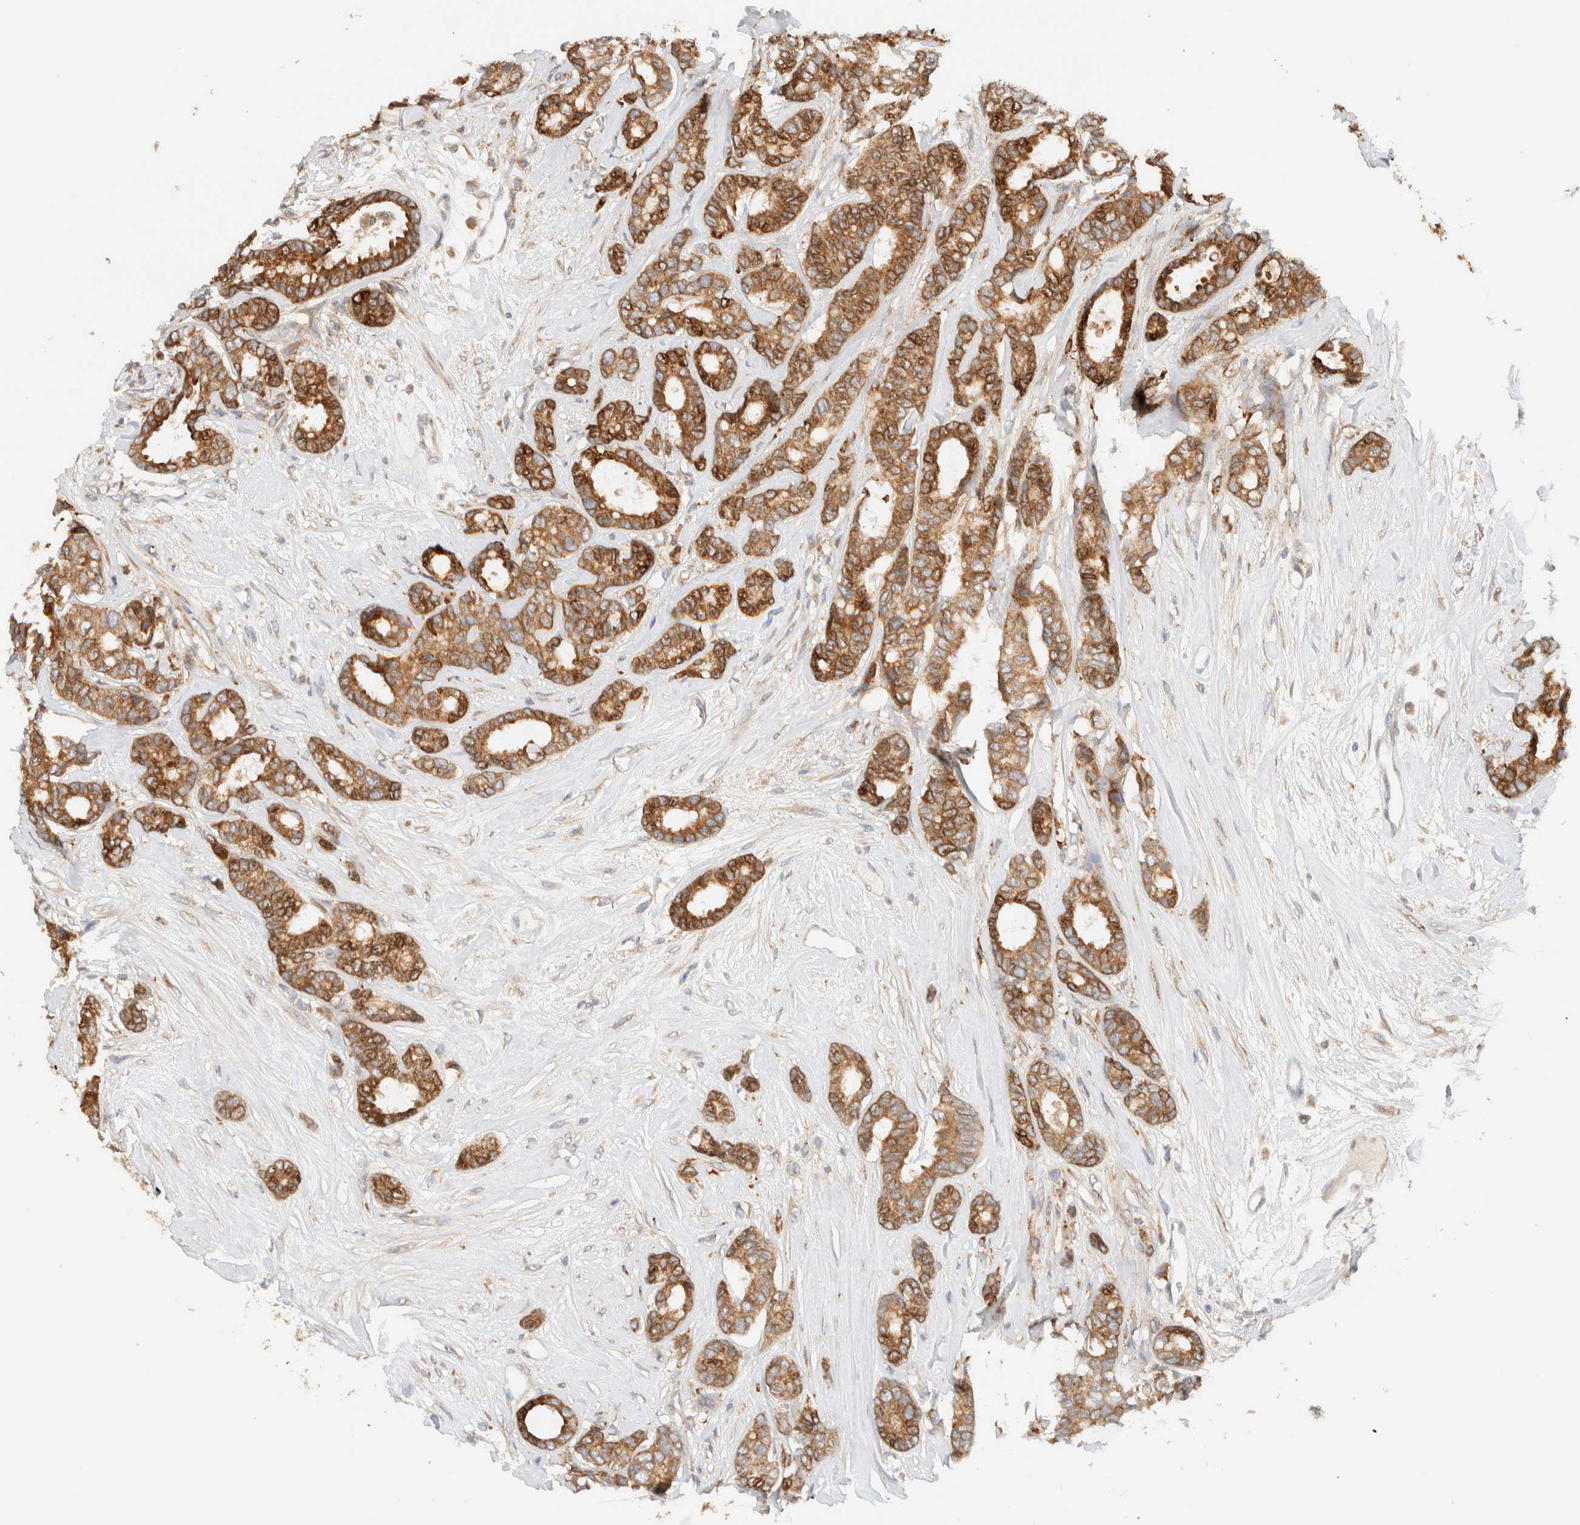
{"staining": {"intensity": "moderate", "quantity": ">75%", "location": "cytoplasmic/membranous"}, "tissue": "breast cancer", "cell_type": "Tumor cells", "image_type": "cancer", "snomed": [{"axis": "morphology", "description": "Duct carcinoma"}, {"axis": "topography", "description": "Breast"}], "caption": "The photomicrograph exhibits staining of infiltrating ductal carcinoma (breast), revealing moderate cytoplasmic/membranous protein staining (brown color) within tumor cells.", "gene": "NT5C", "patient": {"sex": "female", "age": 87}}